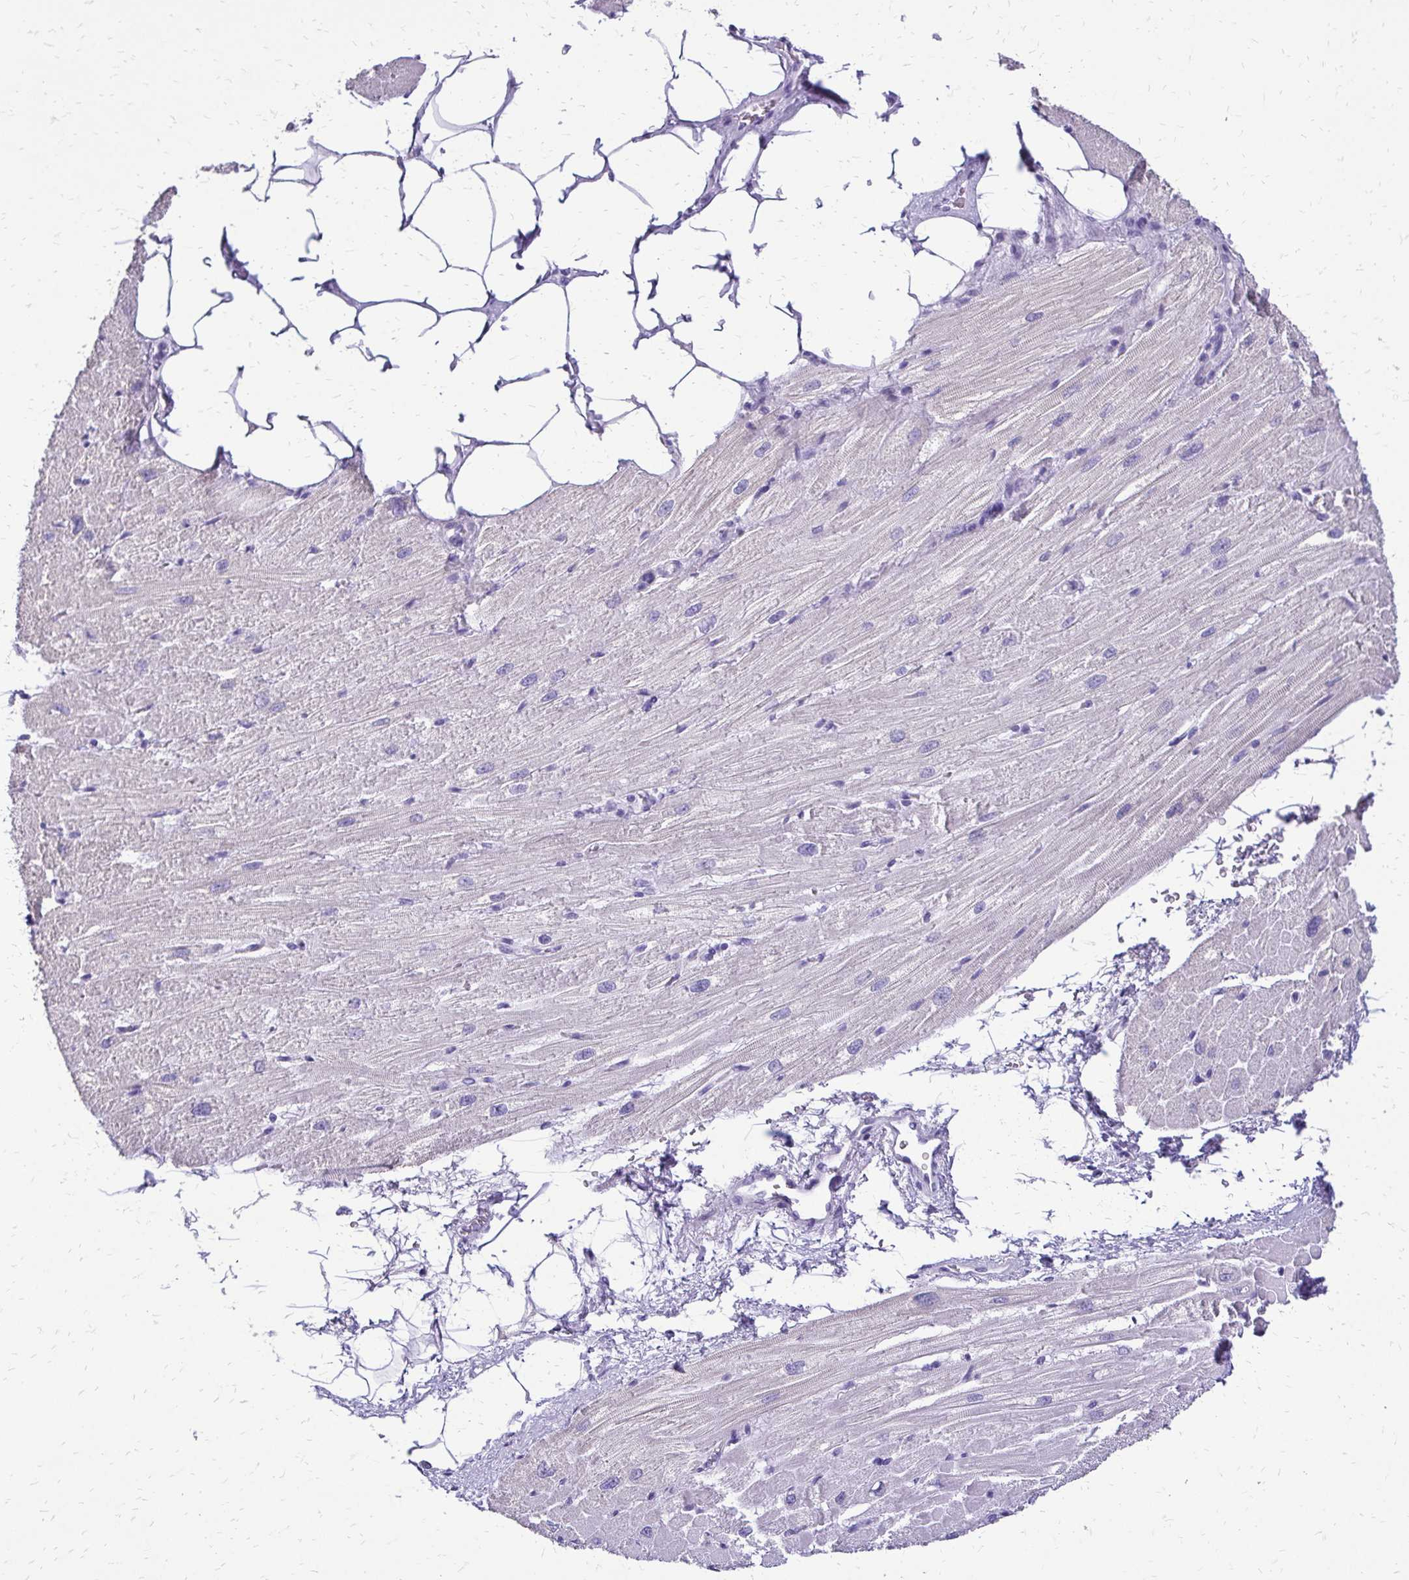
{"staining": {"intensity": "negative", "quantity": "none", "location": "none"}, "tissue": "heart muscle", "cell_type": "Cardiomyocytes", "image_type": "normal", "snomed": [{"axis": "morphology", "description": "Normal tissue, NOS"}, {"axis": "topography", "description": "Heart"}], "caption": "Immunohistochemistry photomicrograph of unremarkable heart muscle stained for a protein (brown), which reveals no staining in cardiomyocytes.", "gene": "SLC32A1", "patient": {"sex": "male", "age": 62}}